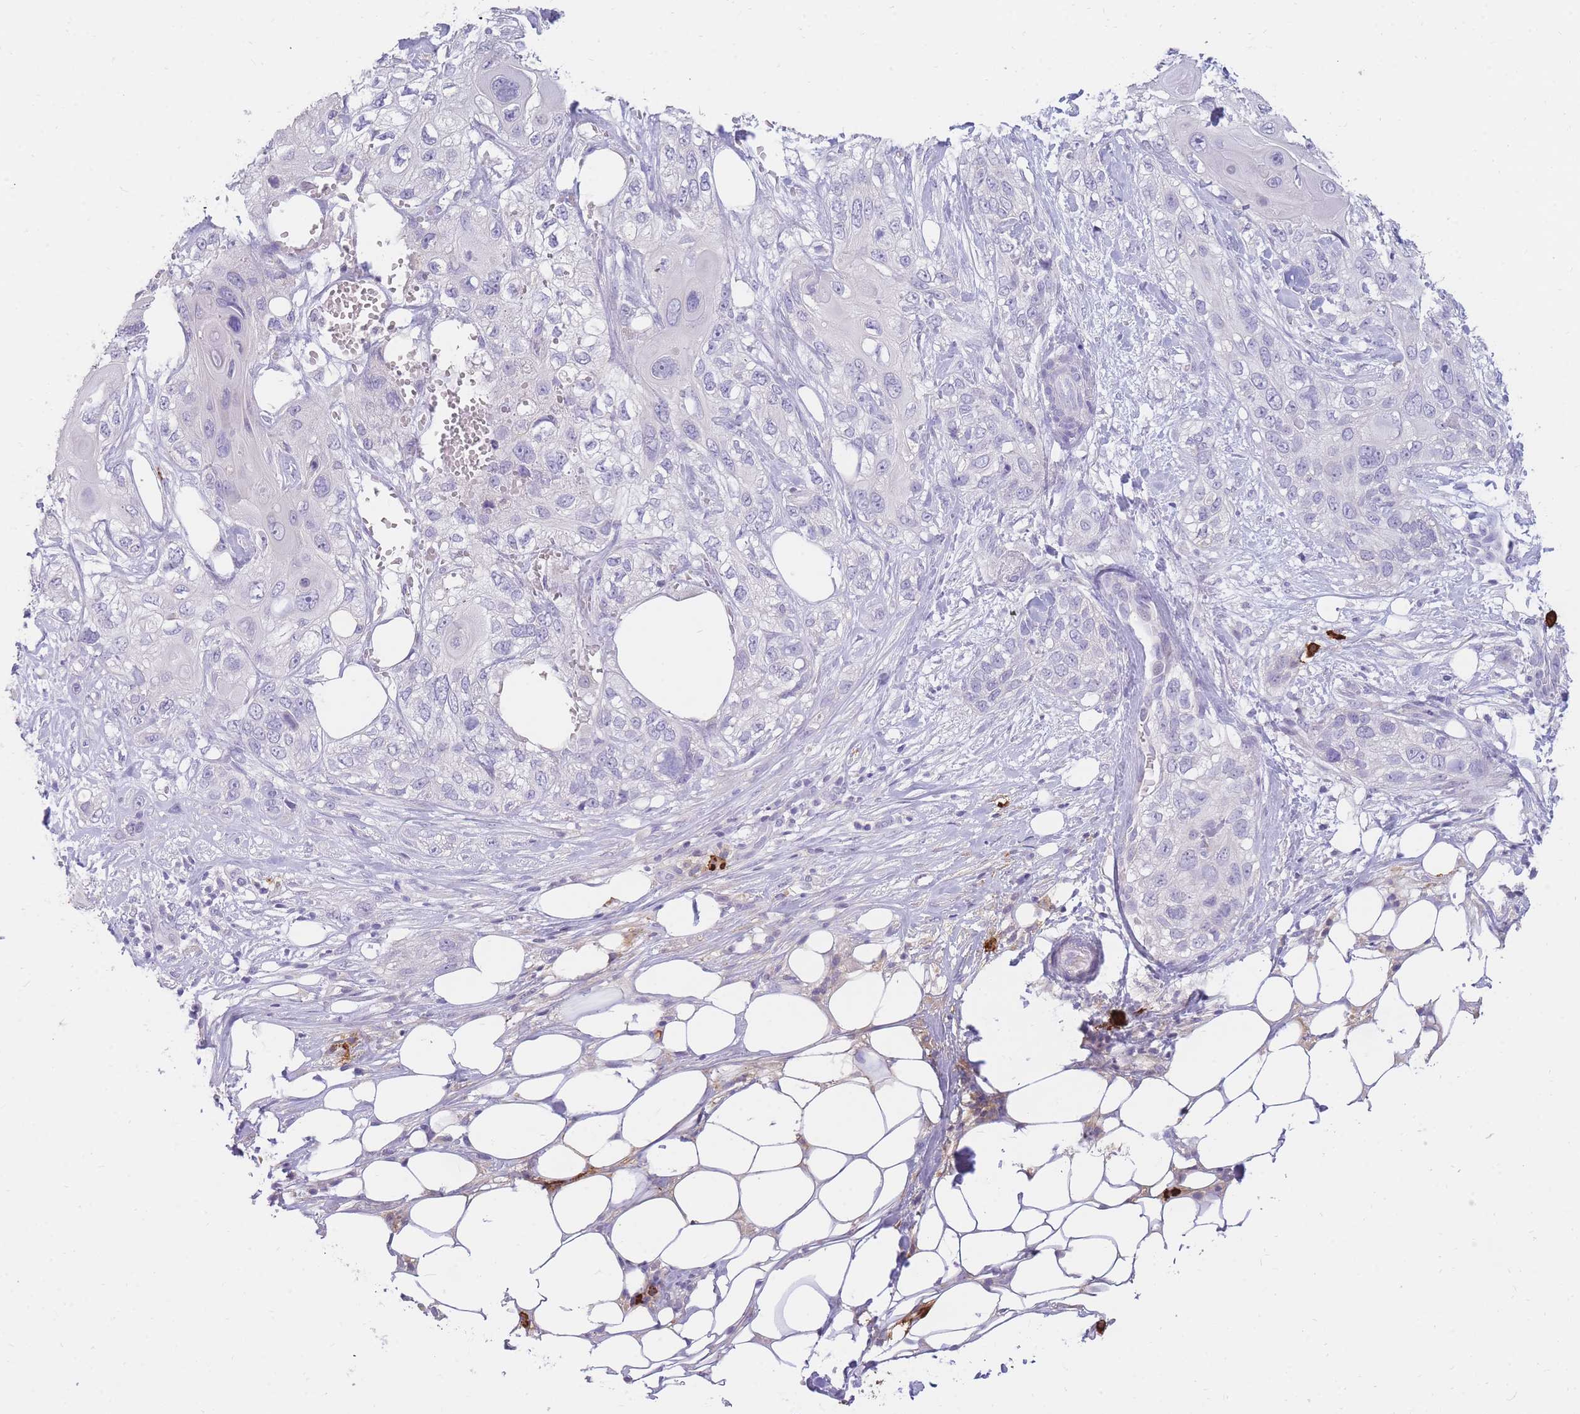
{"staining": {"intensity": "negative", "quantity": "none", "location": "none"}, "tissue": "skin cancer", "cell_type": "Tumor cells", "image_type": "cancer", "snomed": [{"axis": "morphology", "description": "Normal tissue, NOS"}, {"axis": "morphology", "description": "Squamous cell carcinoma, NOS"}, {"axis": "topography", "description": "Skin"}], "caption": "Skin cancer was stained to show a protein in brown. There is no significant positivity in tumor cells.", "gene": "TPSD1", "patient": {"sex": "male", "age": 72}}